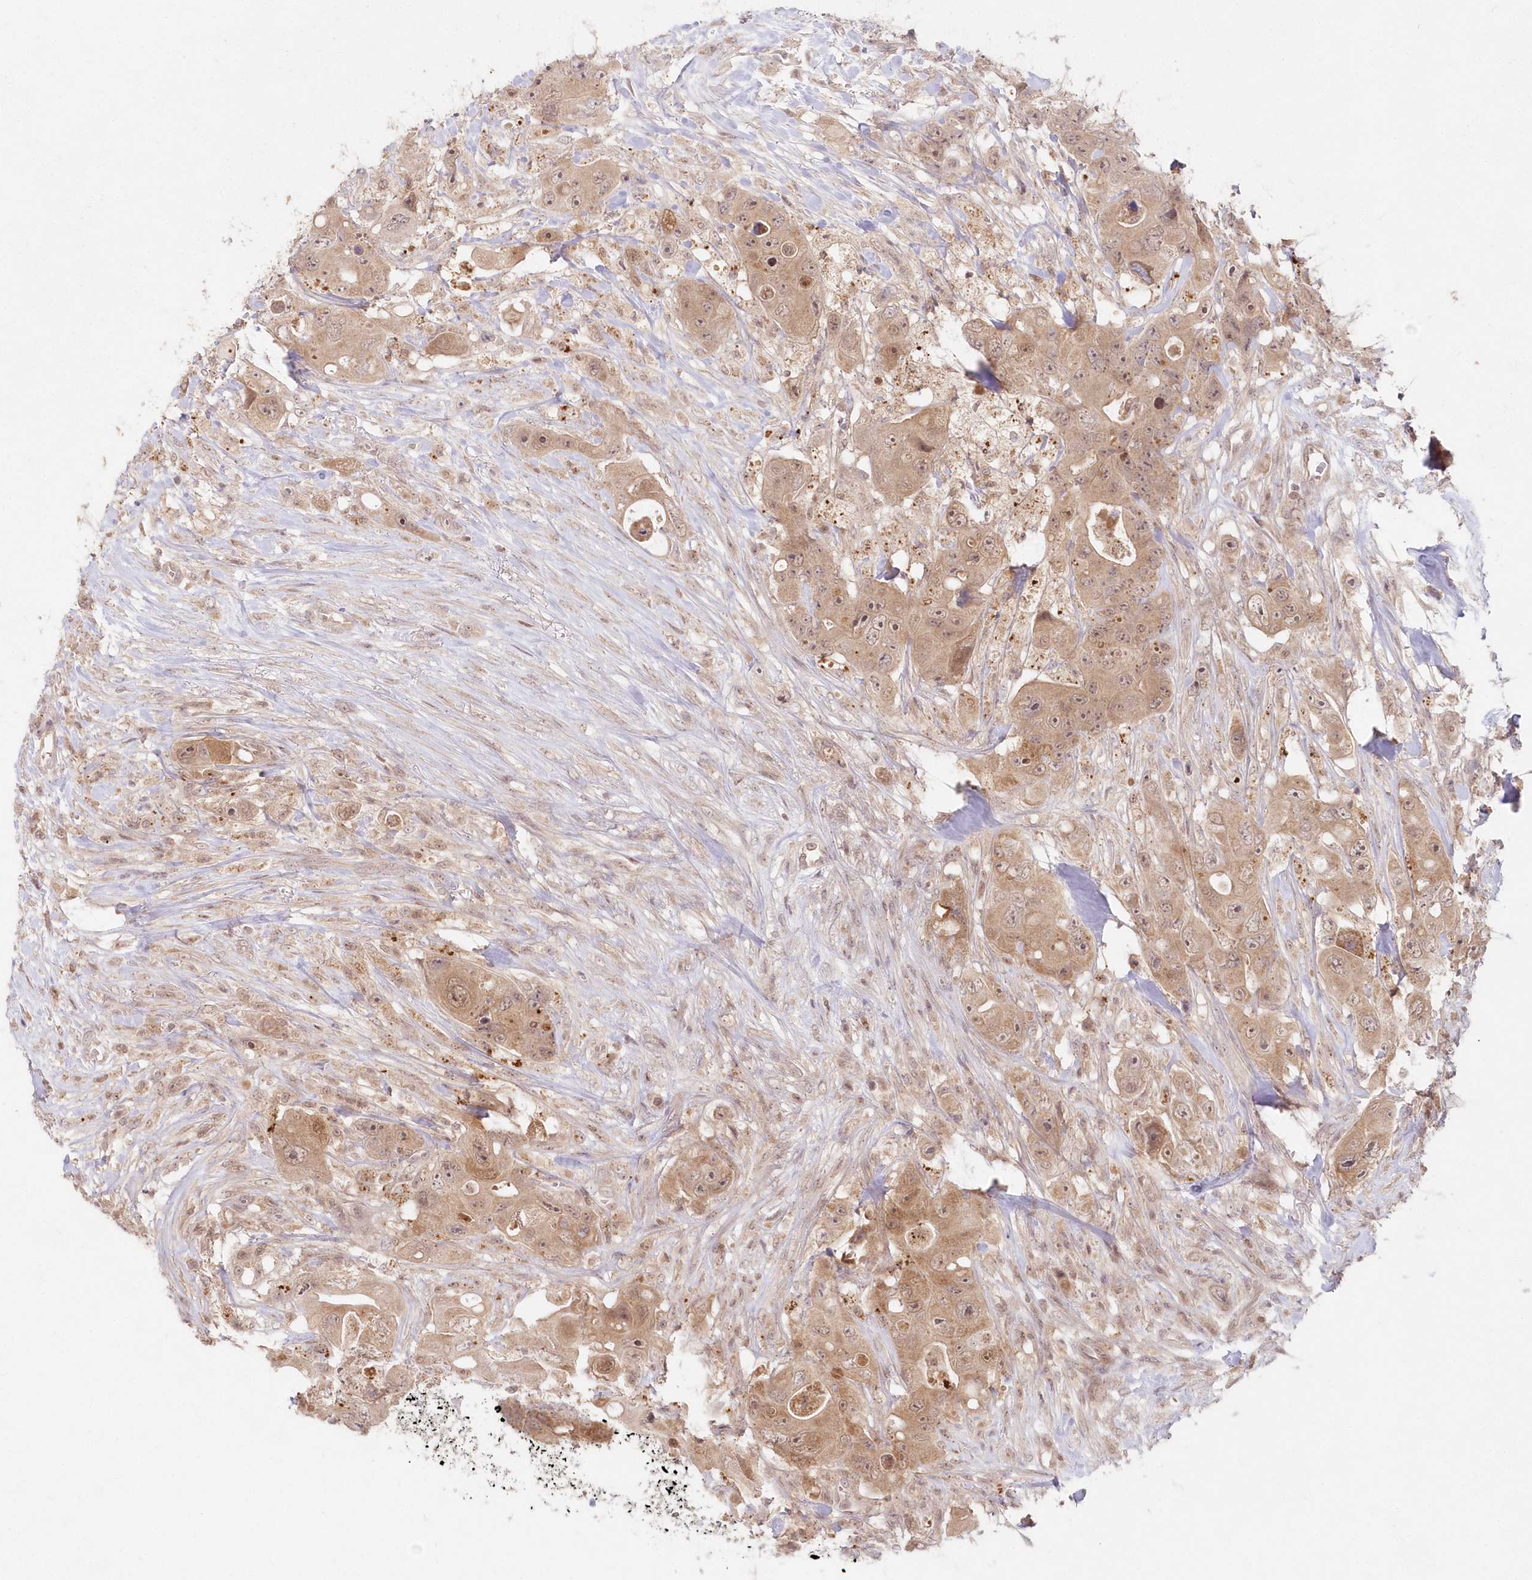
{"staining": {"intensity": "moderate", "quantity": ">75%", "location": "cytoplasmic/membranous,nuclear"}, "tissue": "colorectal cancer", "cell_type": "Tumor cells", "image_type": "cancer", "snomed": [{"axis": "morphology", "description": "Adenocarcinoma, NOS"}, {"axis": "topography", "description": "Colon"}], "caption": "Immunohistochemical staining of adenocarcinoma (colorectal) exhibits medium levels of moderate cytoplasmic/membranous and nuclear protein staining in approximately >75% of tumor cells. (Stains: DAB (3,3'-diaminobenzidine) in brown, nuclei in blue, Microscopy: brightfield microscopy at high magnification).", "gene": "ASCC1", "patient": {"sex": "female", "age": 46}}